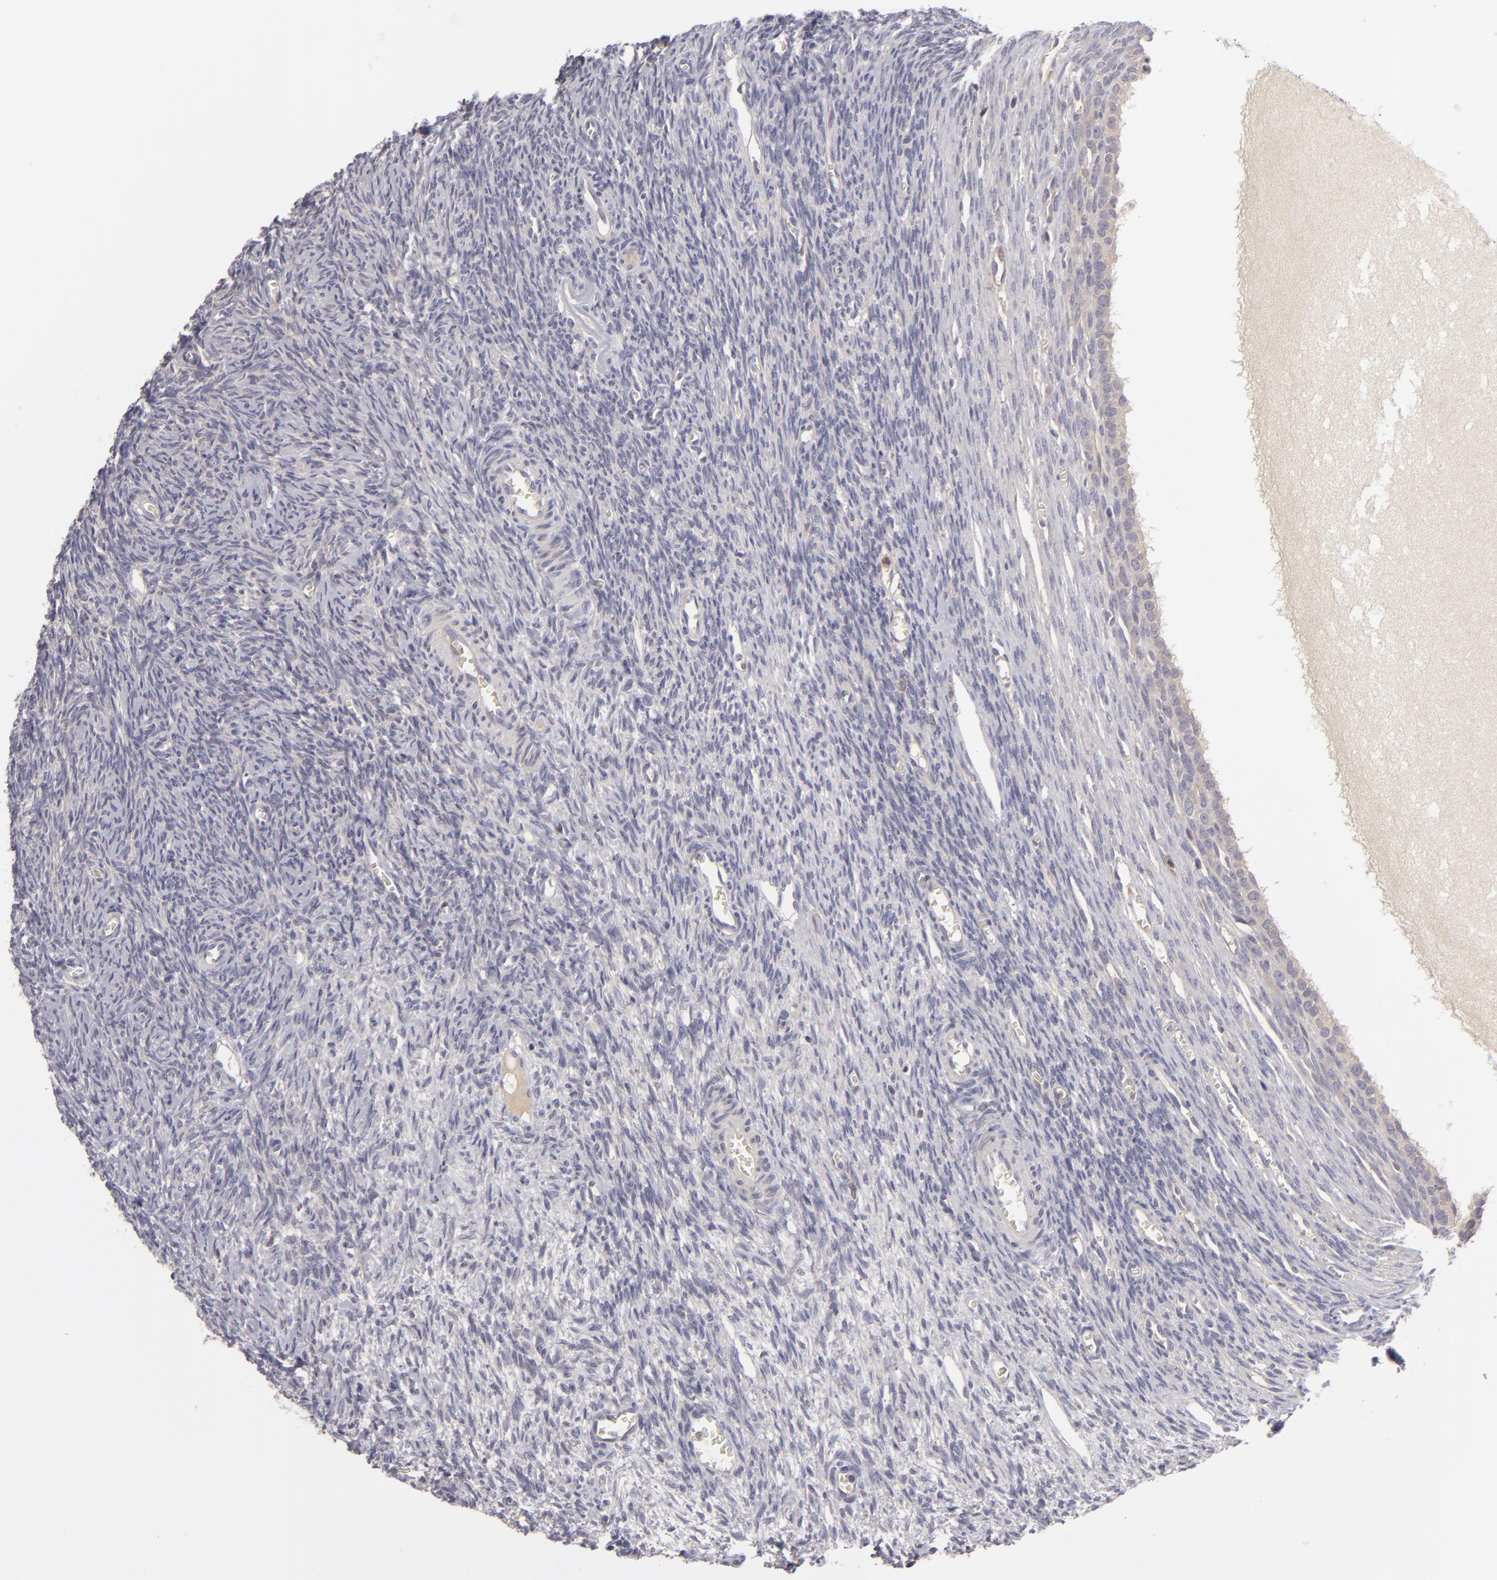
{"staining": {"intensity": "negative", "quantity": "none", "location": "none"}, "tissue": "ovary", "cell_type": "Follicle cells", "image_type": "normal", "snomed": [{"axis": "morphology", "description": "Normal tissue, NOS"}, {"axis": "topography", "description": "Ovary"}], "caption": "Immunohistochemical staining of benign human ovary reveals no significant staining in follicle cells. (DAB immunohistochemistry visualized using brightfield microscopy, high magnification).", "gene": "MMP10", "patient": {"sex": "female", "age": 27}}